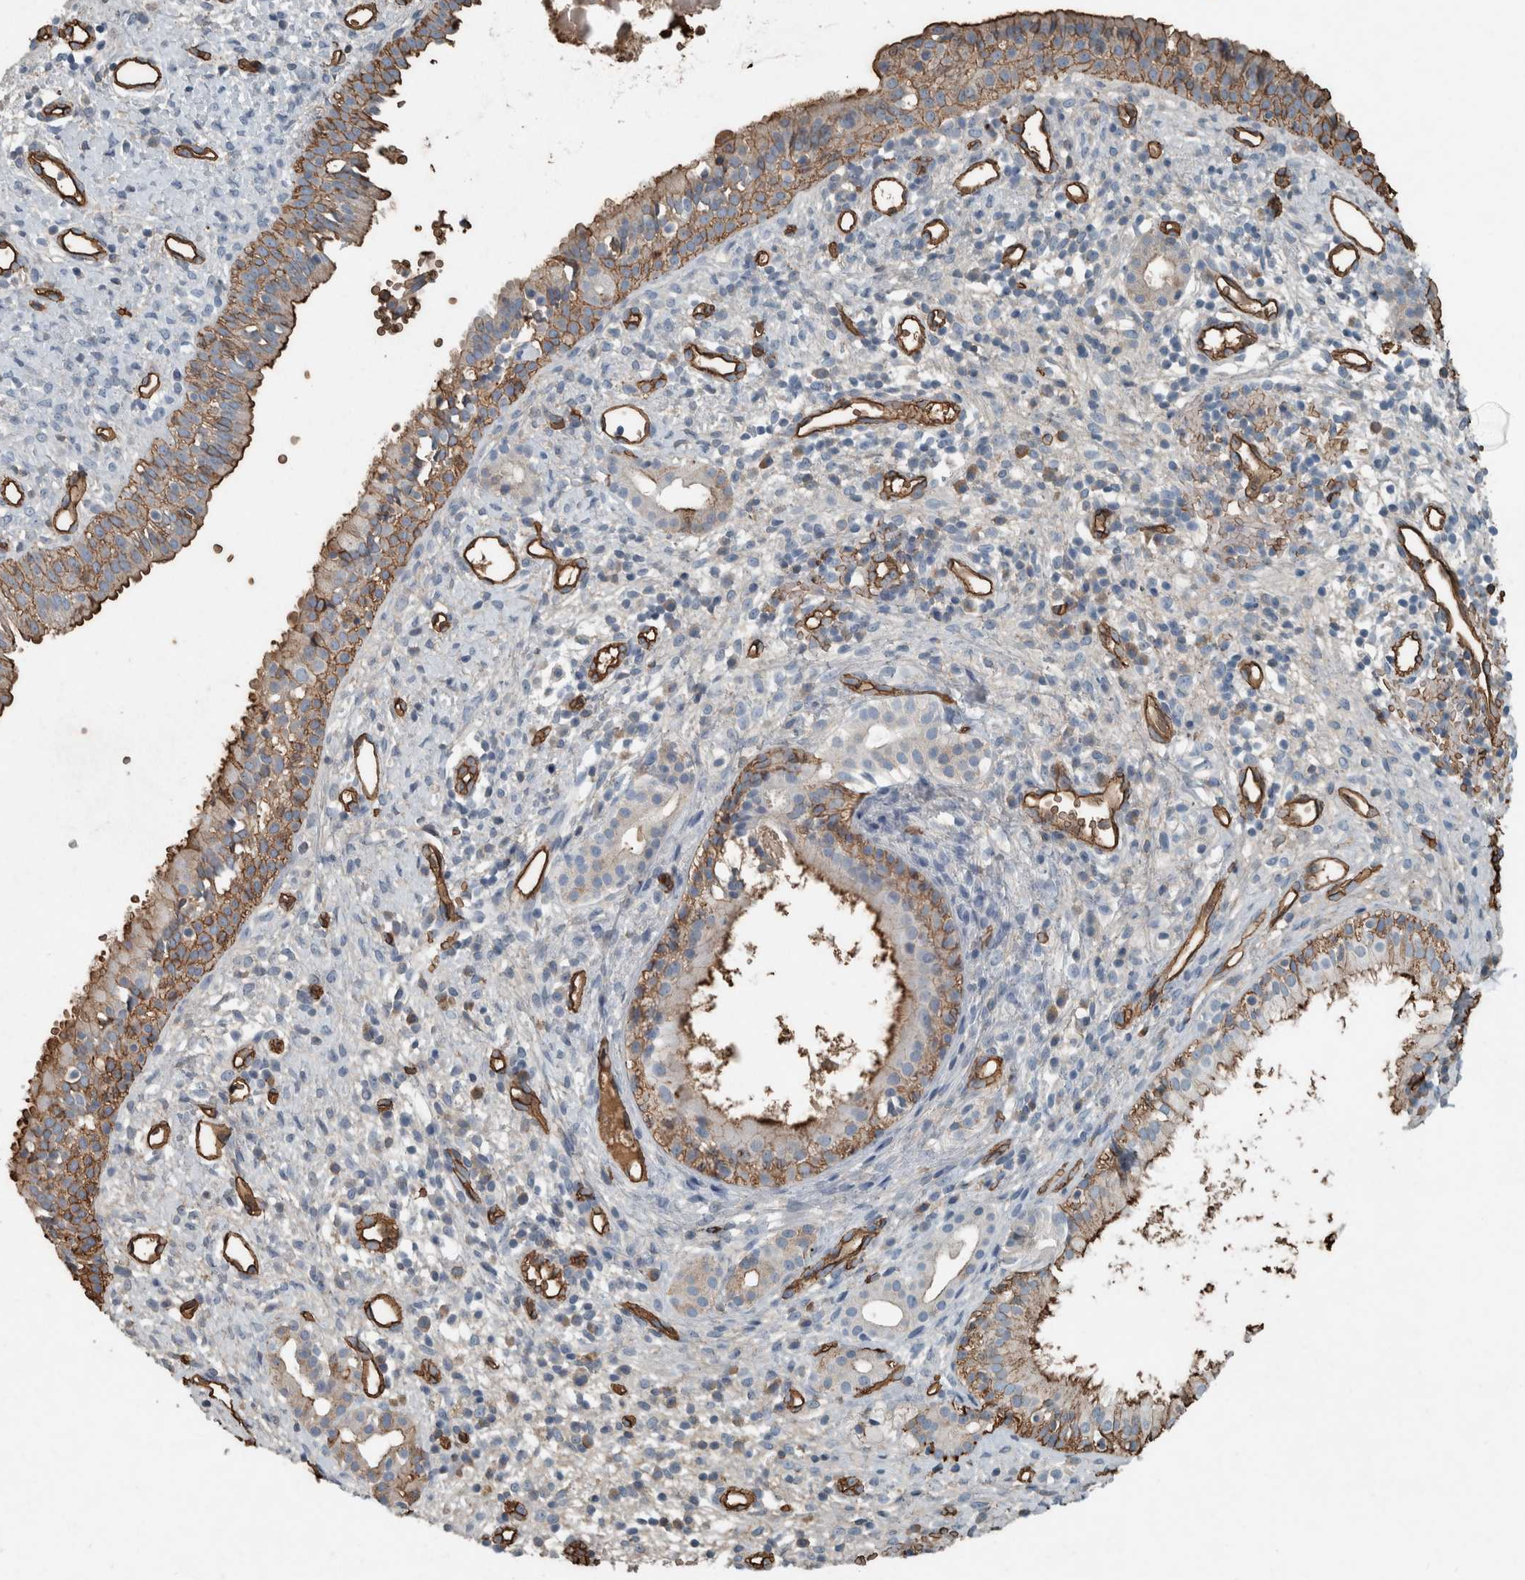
{"staining": {"intensity": "moderate", "quantity": "25%-75%", "location": "cytoplasmic/membranous"}, "tissue": "nasopharynx", "cell_type": "Respiratory epithelial cells", "image_type": "normal", "snomed": [{"axis": "morphology", "description": "Normal tissue, NOS"}, {"axis": "topography", "description": "Nasopharynx"}], "caption": "Approximately 25%-75% of respiratory epithelial cells in normal nasopharynx show moderate cytoplasmic/membranous protein positivity as visualized by brown immunohistochemical staining.", "gene": "LBP", "patient": {"sex": "male", "age": 22}}